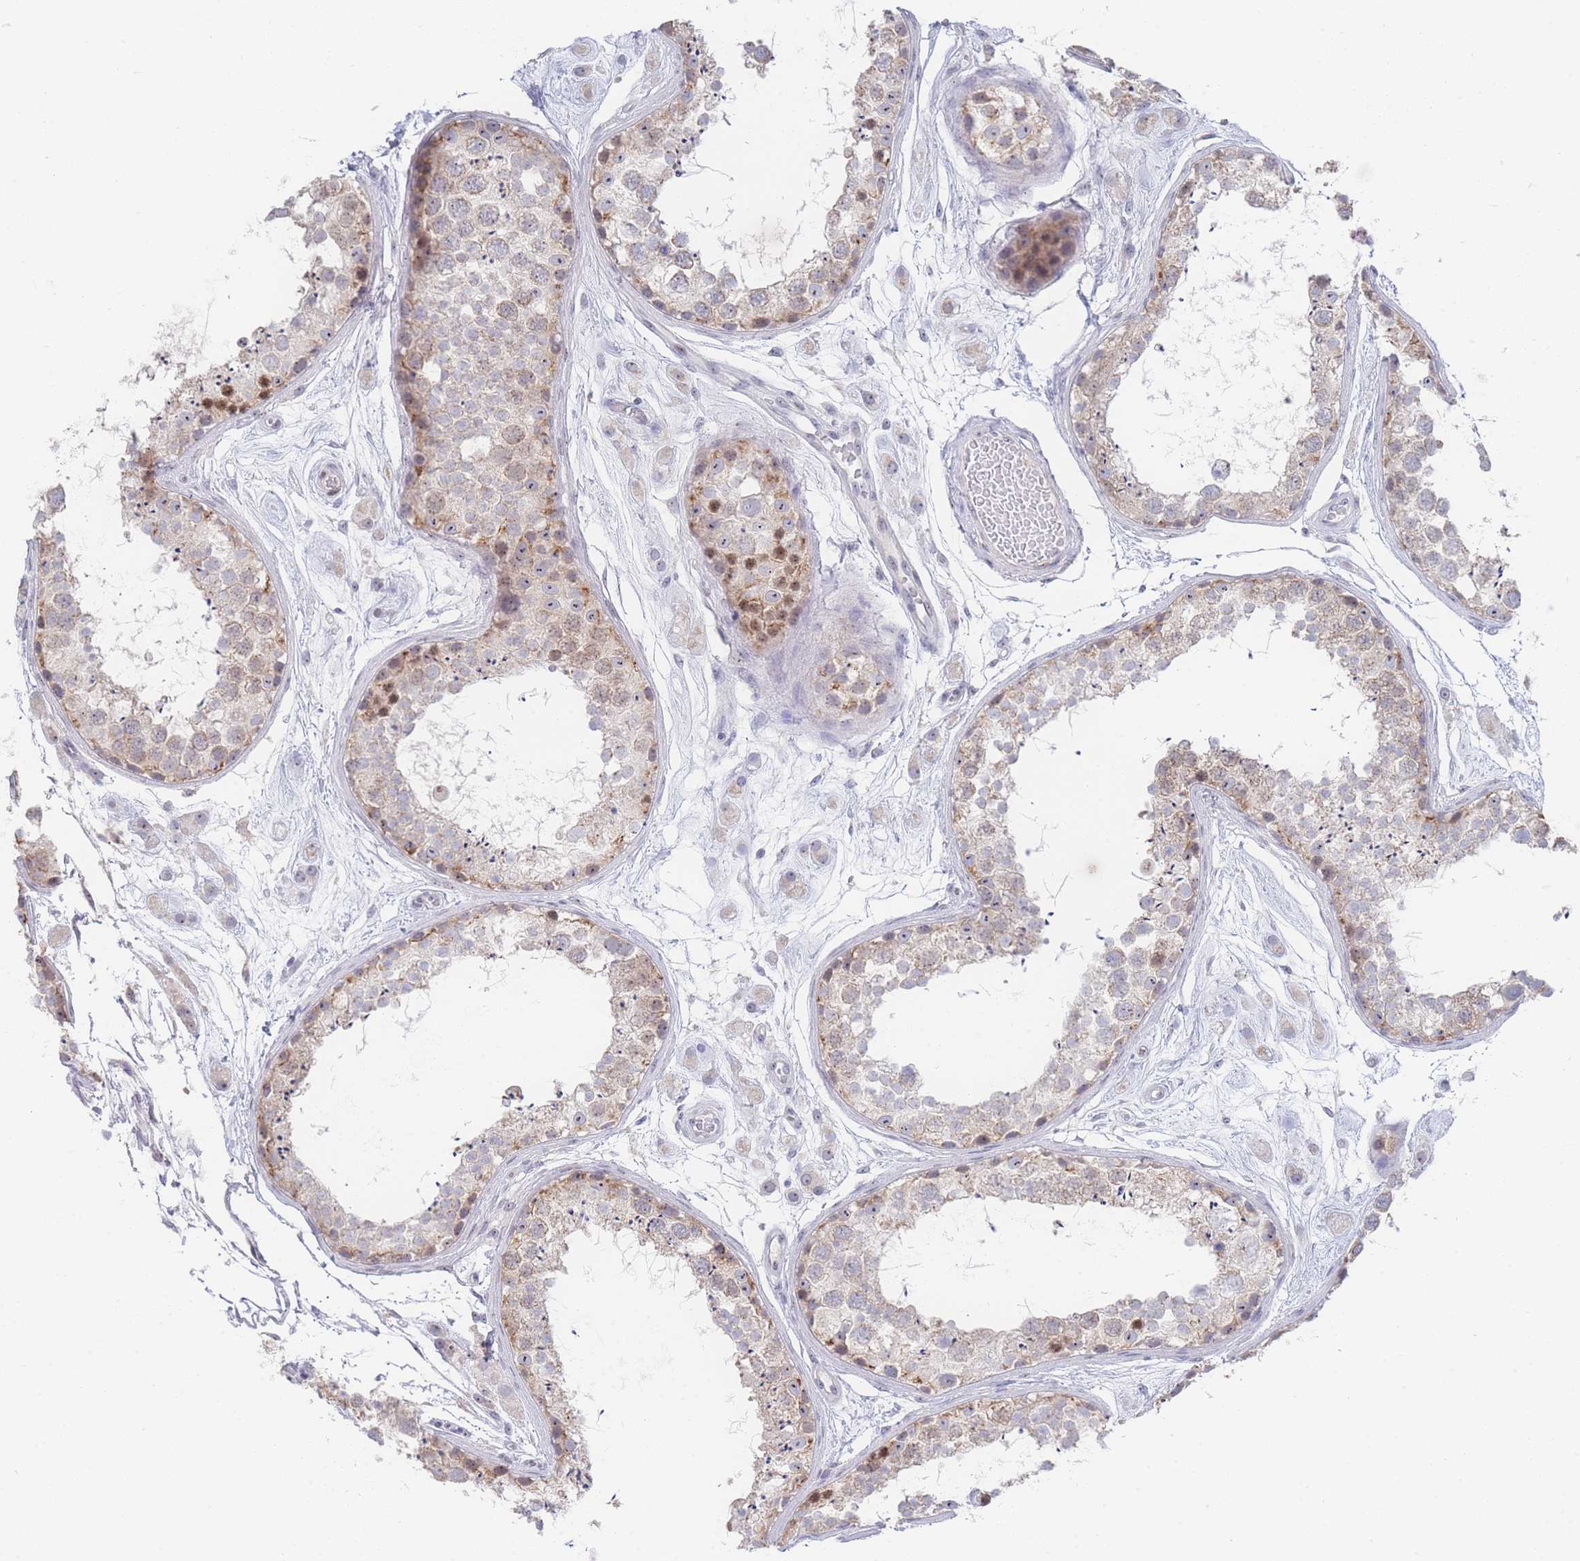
{"staining": {"intensity": "moderate", "quantity": "<25%", "location": "cytoplasmic/membranous,nuclear"}, "tissue": "testis", "cell_type": "Cells in seminiferous ducts", "image_type": "normal", "snomed": [{"axis": "morphology", "description": "Normal tissue, NOS"}, {"axis": "topography", "description": "Testis"}], "caption": "About <25% of cells in seminiferous ducts in normal human testis exhibit moderate cytoplasmic/membranous,nuclear protein expression as visualized by brown immunohistochemical staining.", "gene": "ZNF142", "patient": {"sex": "male", "age": 25}}